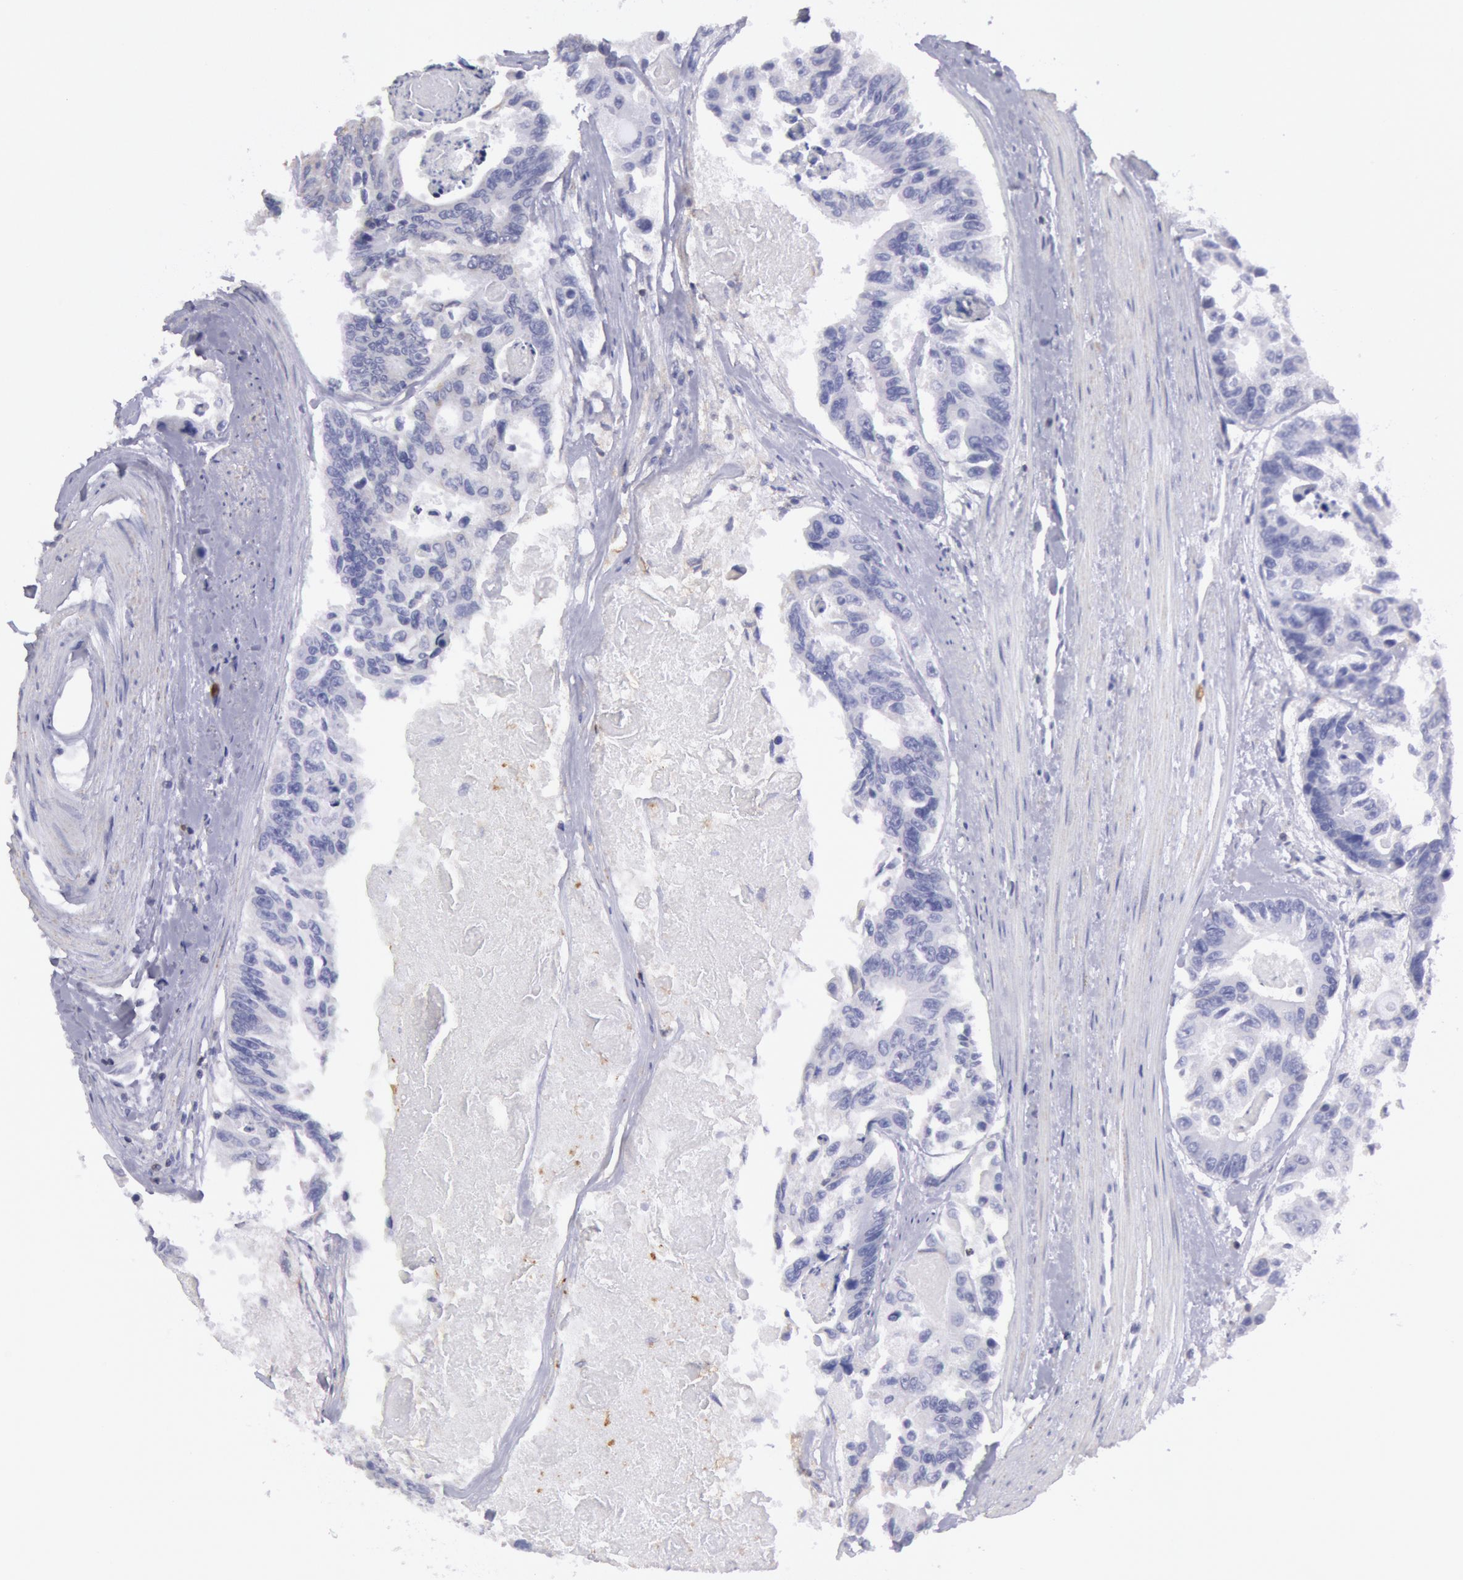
{"staining": {"intensity": "negative", "quantity": "none", "location": "none"}, "tissue": "colorectal cancer", "cell_type": "Tumor cells", "image_type": "cancer", "snomed": [{"axis": "morphology", "description": "Adenocarcinoma, NOS"}, {"axis": "topography", "description": "Colon"}], "caption": "DAB (3,3'-diaminobenzidine) immunohistochemical staining of human colorectal adenocarcinoma shows no significant staining in tumor cells. Brightfield microscopy of immunohistochemistry stained with DAB (3,3'-diaminobenzidine) (brown) and hematoxylin (blue), captured at high magnification.", "gene": "RAB27A", "patient": {"sex": "female", "age": 86}}